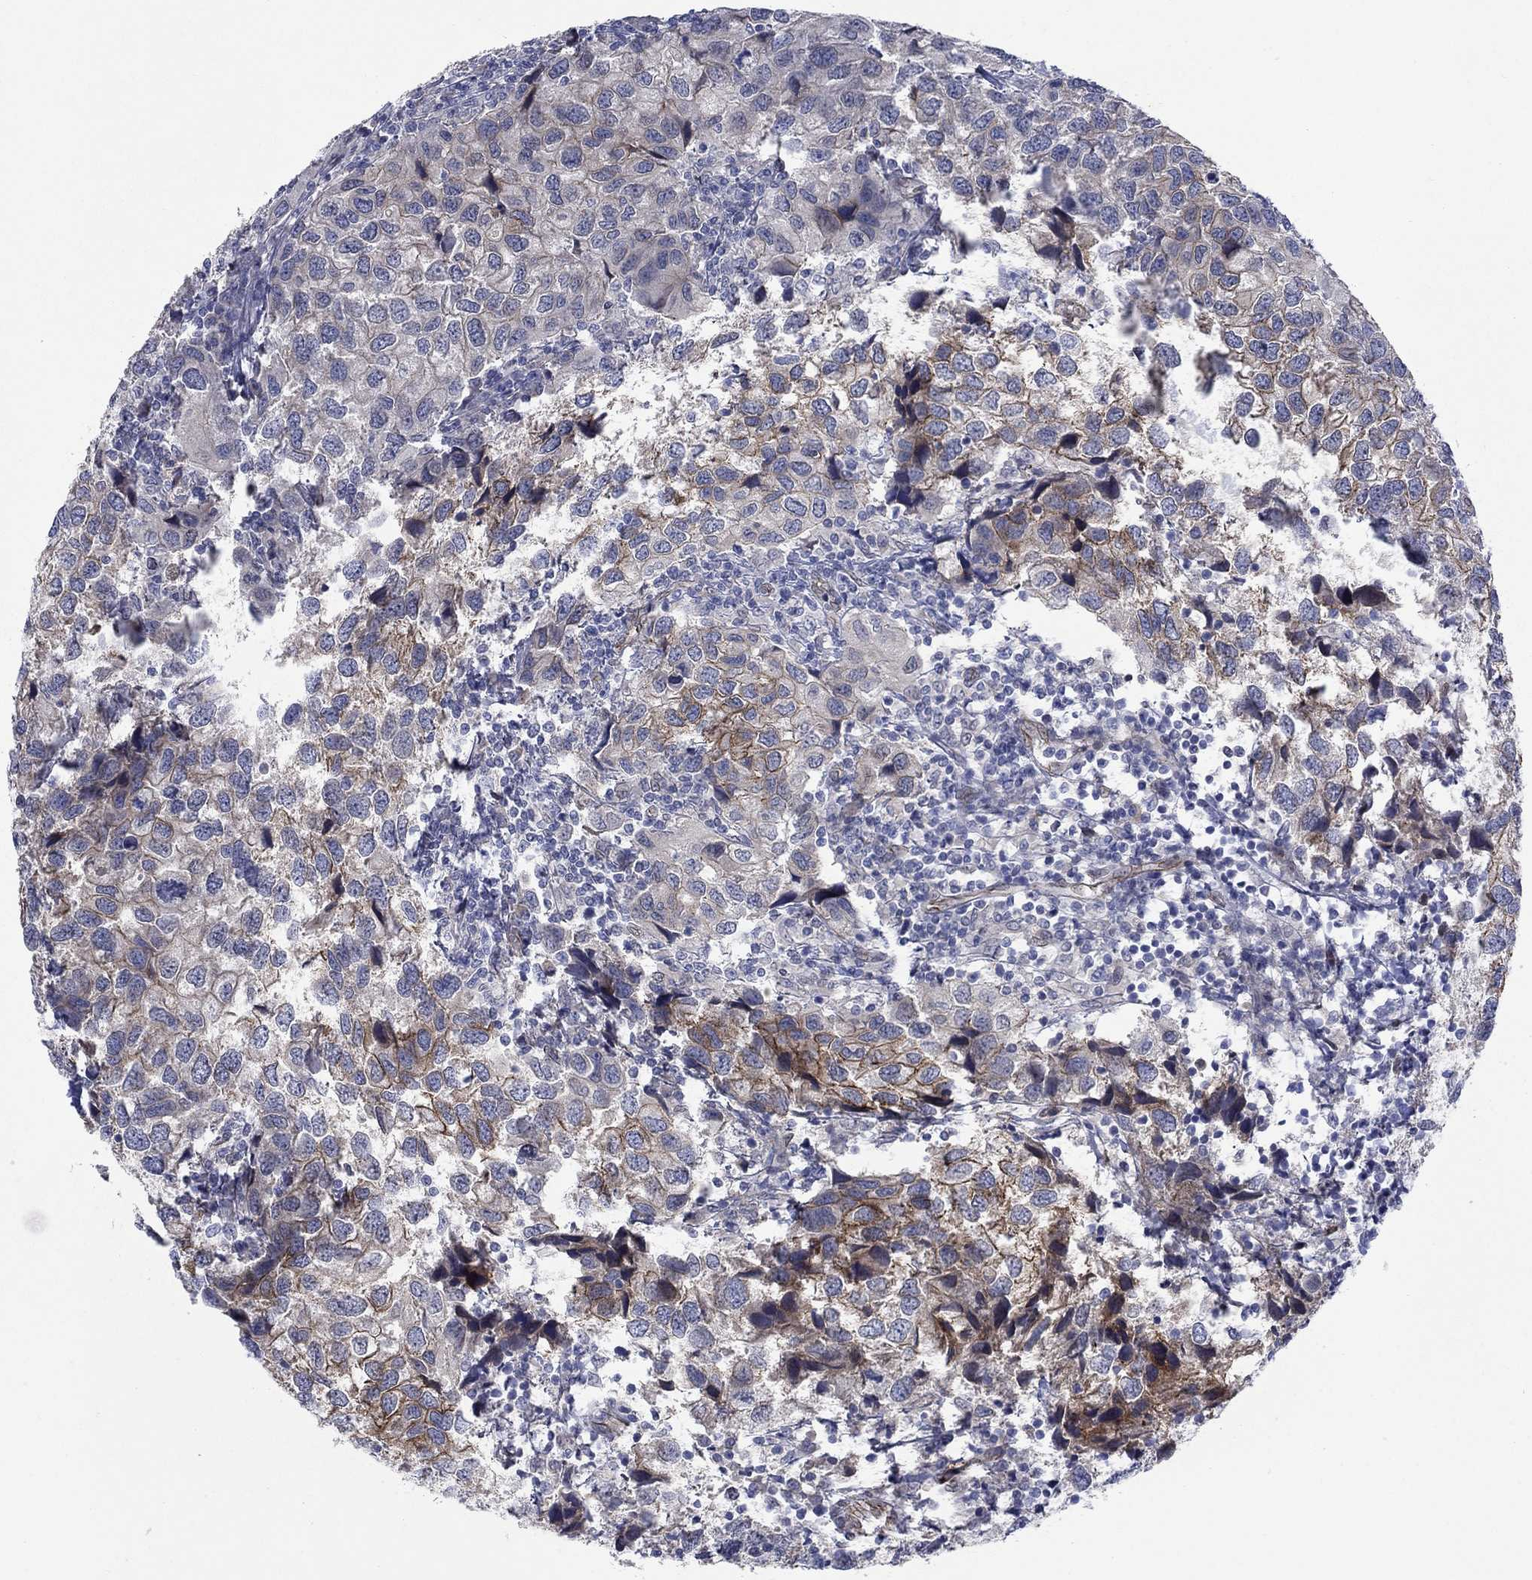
{"staining": {"intensity": "moderate", "quantity": "25%-75%", "location": "cytoplasmic/membranous"}, "tissue": "urothelial cancer", "cell_type": "Tumor cells", "image_type": "cancer", "snomed": [{"axis": "morphology", "description": "Urothelial carcinoma, High grade"}, {"axis": "topography", "description": "Urinary bladder"}], "caption": "About 25%-75% of tumor cells in high-grade urothelial carcinoma demonstrate moderate cytoplasmic/membranous protein expression as visualized by brown immunohistochemical staining.", "gene": "EMC9", "patient": {"sex": "male", "age": 79}}